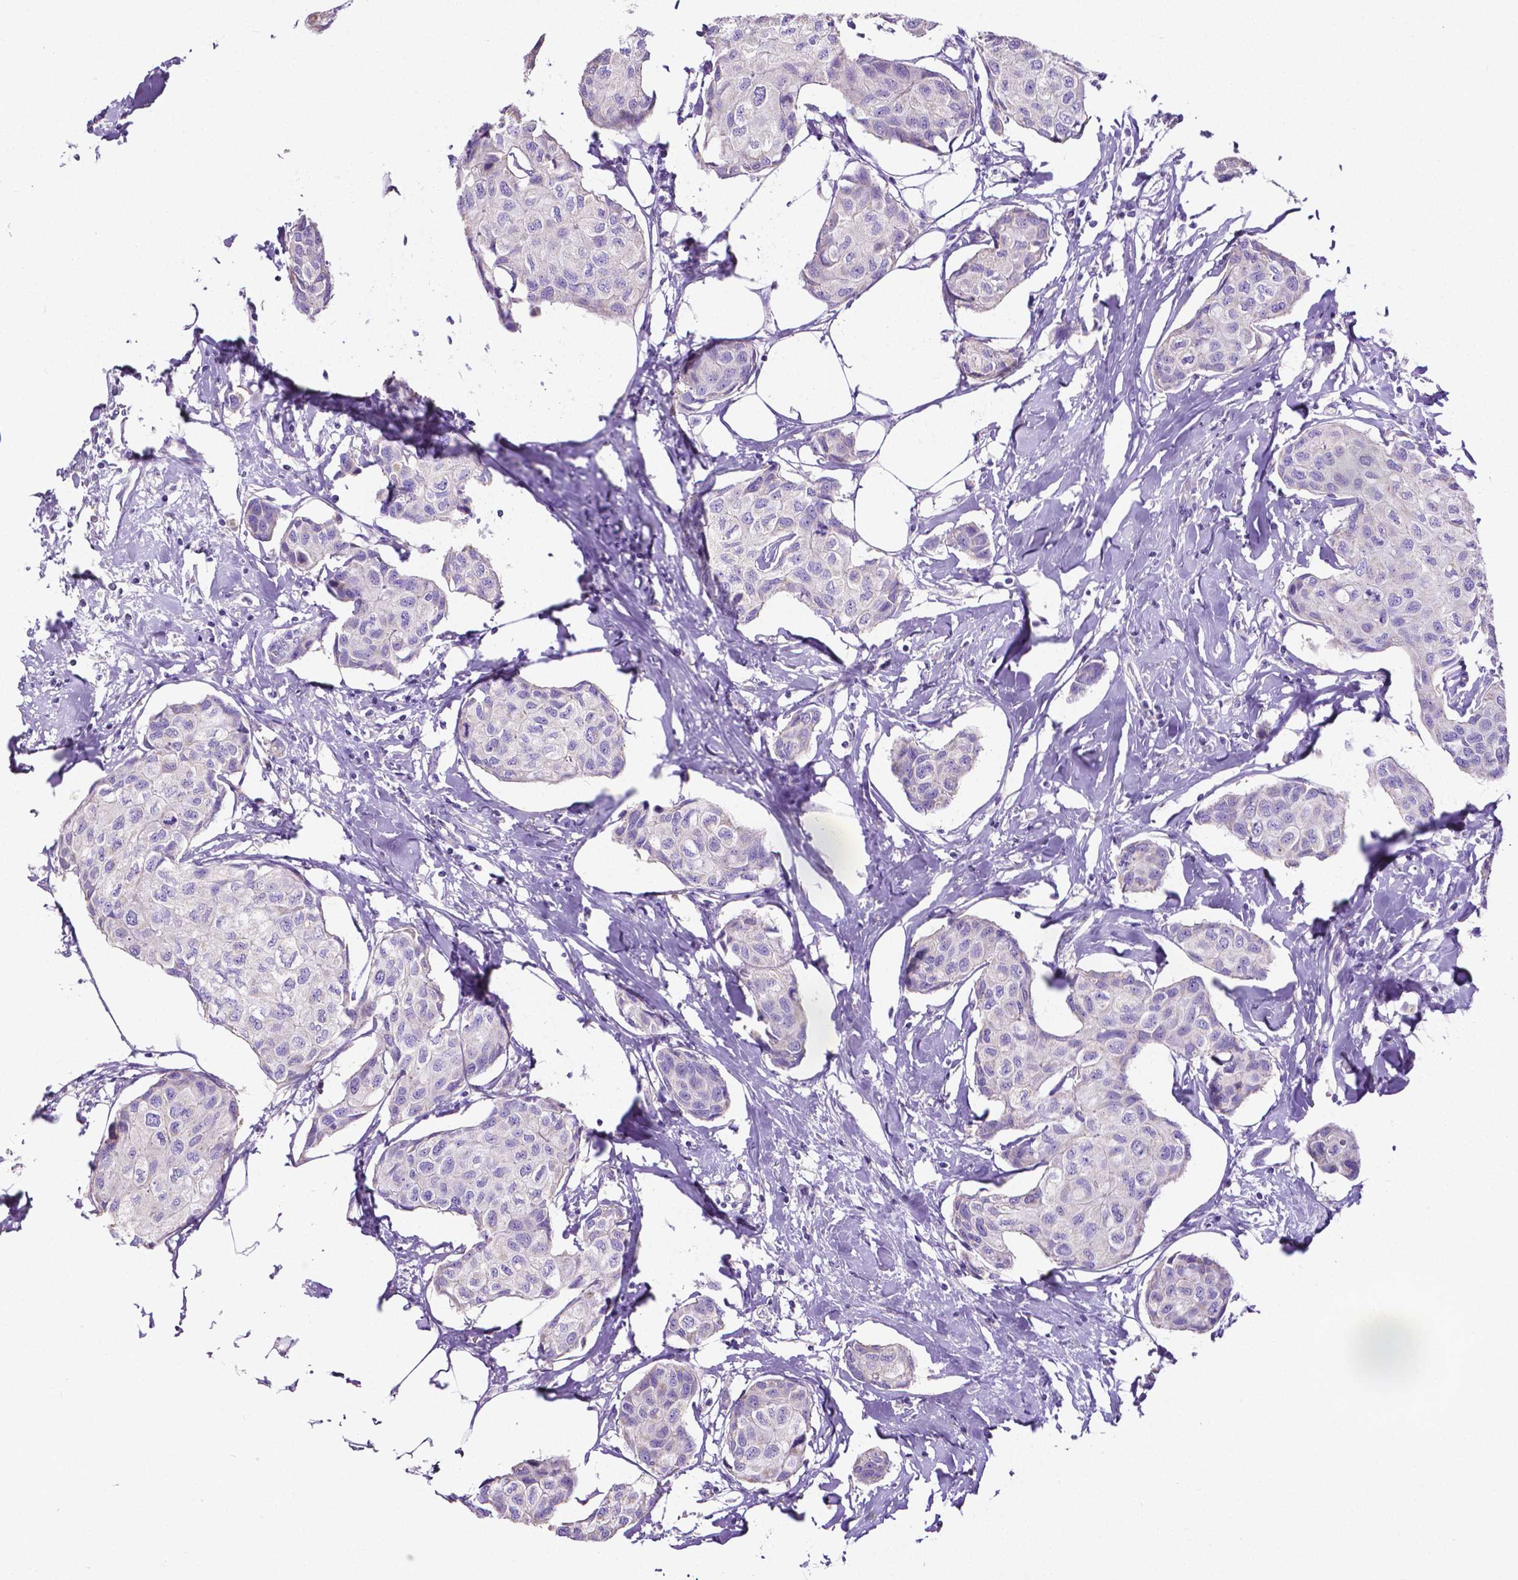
{"staining": {"intensity": "negative", "quantity": "none", "location": "none"}, "tissue": "breast cancer", "cell_type": "Tumor cells", "image_type": "cancer", "snomed": [{"axis": "morphology", "description": "Duct carcinoma"}, {"axis": "topography", "description": "Breast"}], "caption": "Immunohistochemistry (IHC) of human intraductal carcinoma (breast) exhibits no expression in tumor cells.", "gene": "MMP9", "patient": {"sex": "female", "age": 80}}